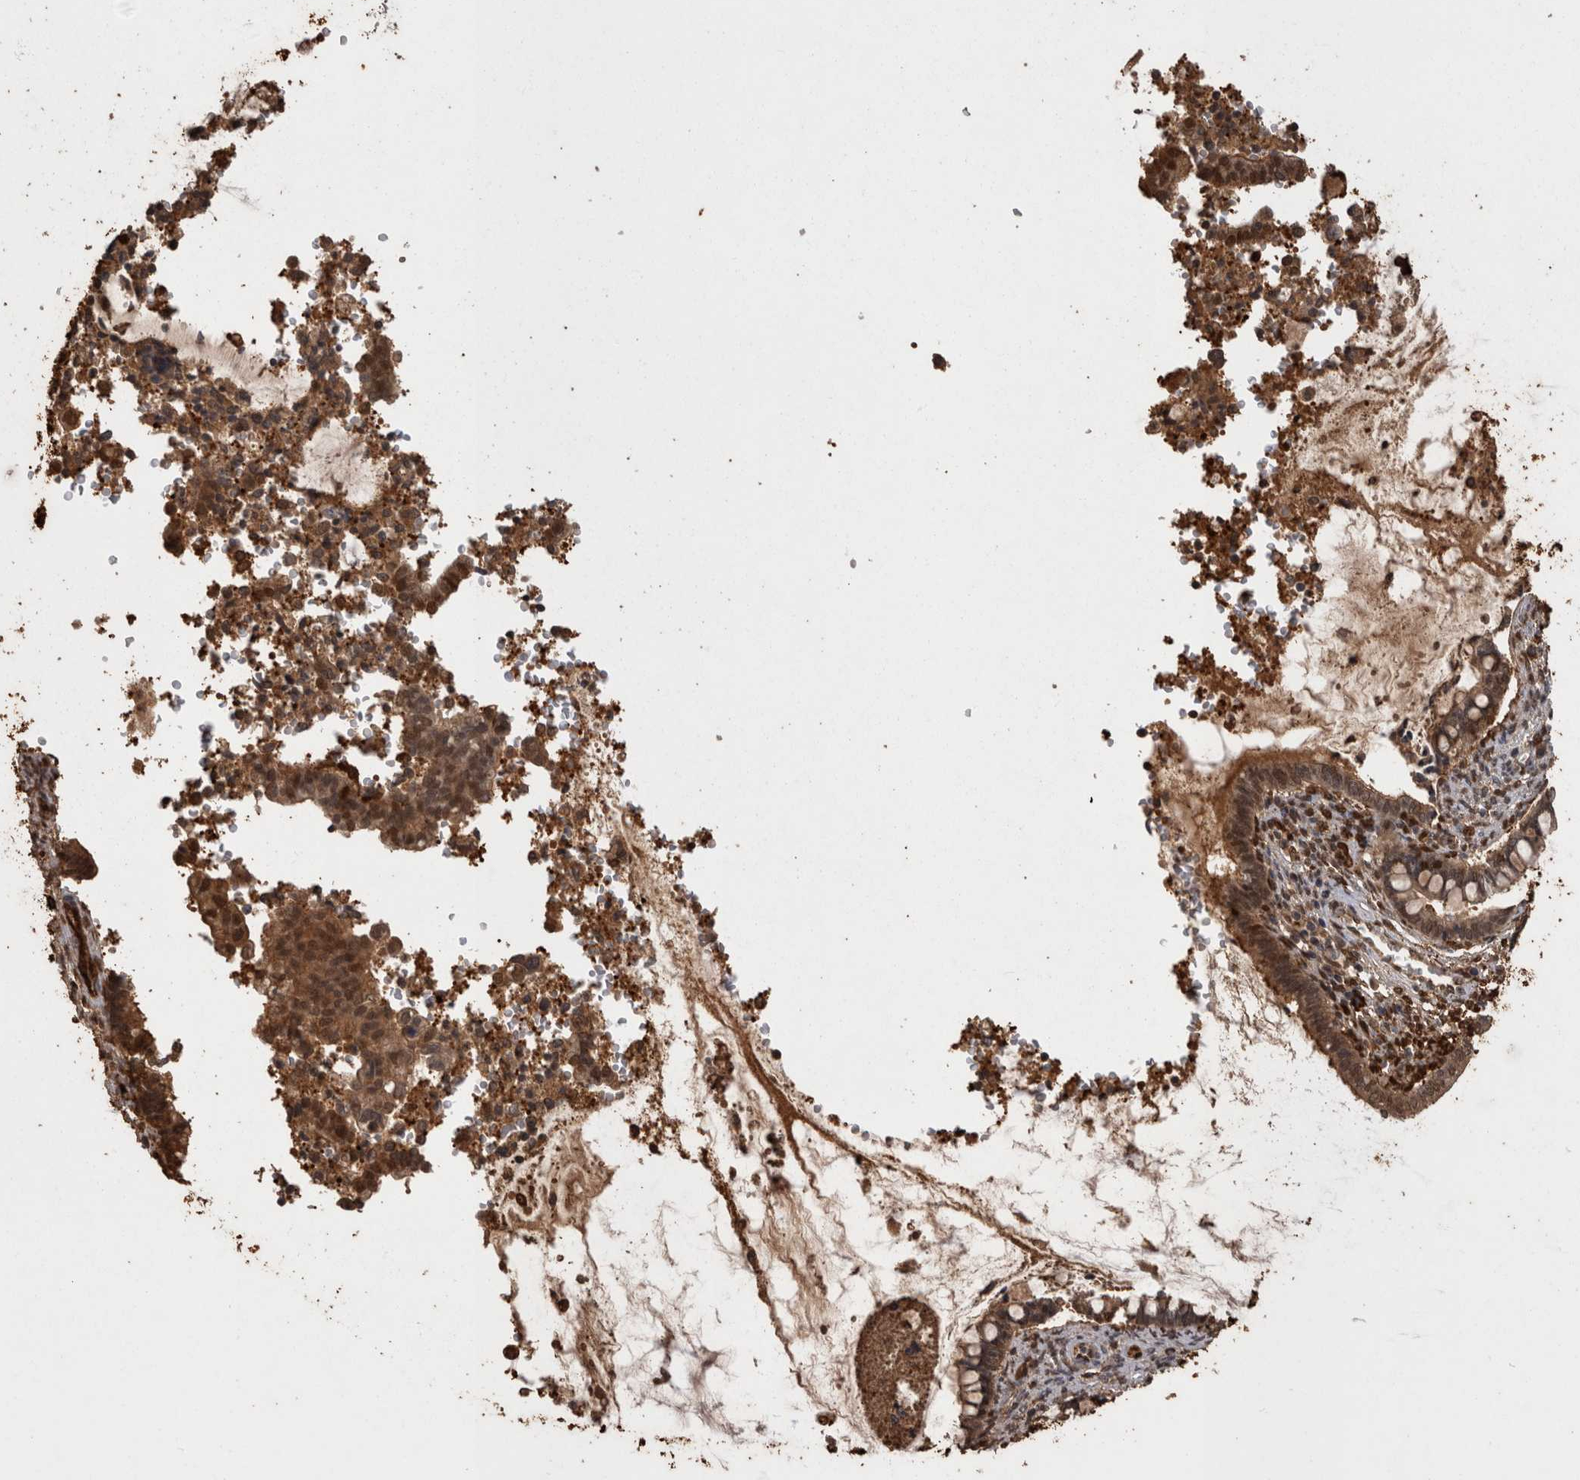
{"staining": {"intensity": "moderate", "quantity": ">75%", "location": "cytoplasmic/membranous,nuclear"}, "tissue": "cervical cancer", "cell_type": "Tumor cells", "image_type": "cancer", "snomed": [{"axis": "morphology", "description": "Adenocarcinoma, NOS"}, {"axis": "topography", "description": "Cervix"}], "caption": "Cervical cancer (adenocarcinoma) was stained to show a protein in brown. There is medium levels of moderate cytoplasmic/membranous and nuclear expression in approximately >75% of tumor cells.", "gene": "LXN", "patient": {"sex": "female", "age": 44}}